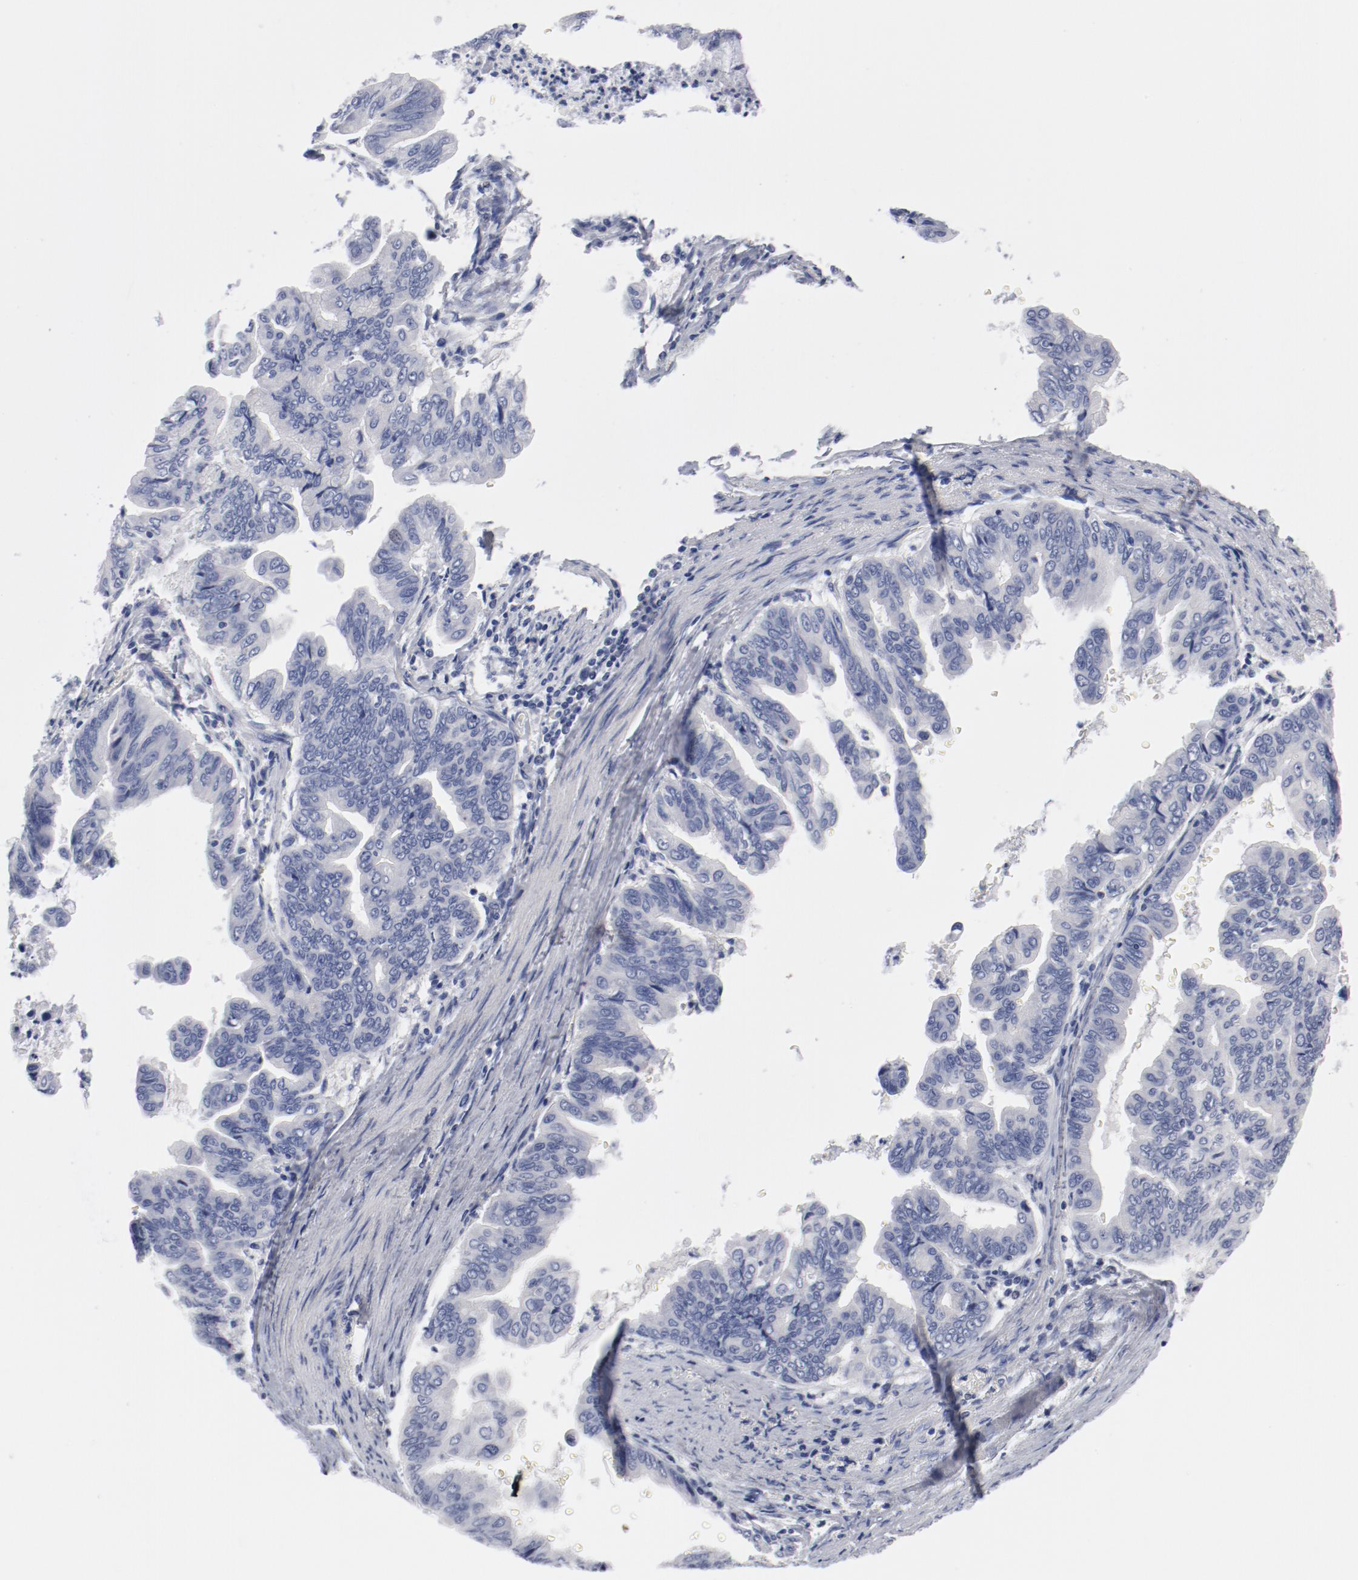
{"staining": {"intensity": "negative", "quantity": "none", "location": "none"}, "tissue": "stomach cancer", "cell_type": "Tumor cells", "image_type": "cancer", "snomed": [{"axis": "morphology", "description": "Adenocarcinoma, NOS"}, {"axis": "topography", "description": "Stomach, upper"}], "caption": "This is an IHC micrograph of stomach cancer. There is no positivity in tumor cells.", "gene": "KCNK13", "patient": {"sex": "male", "age": 80}}